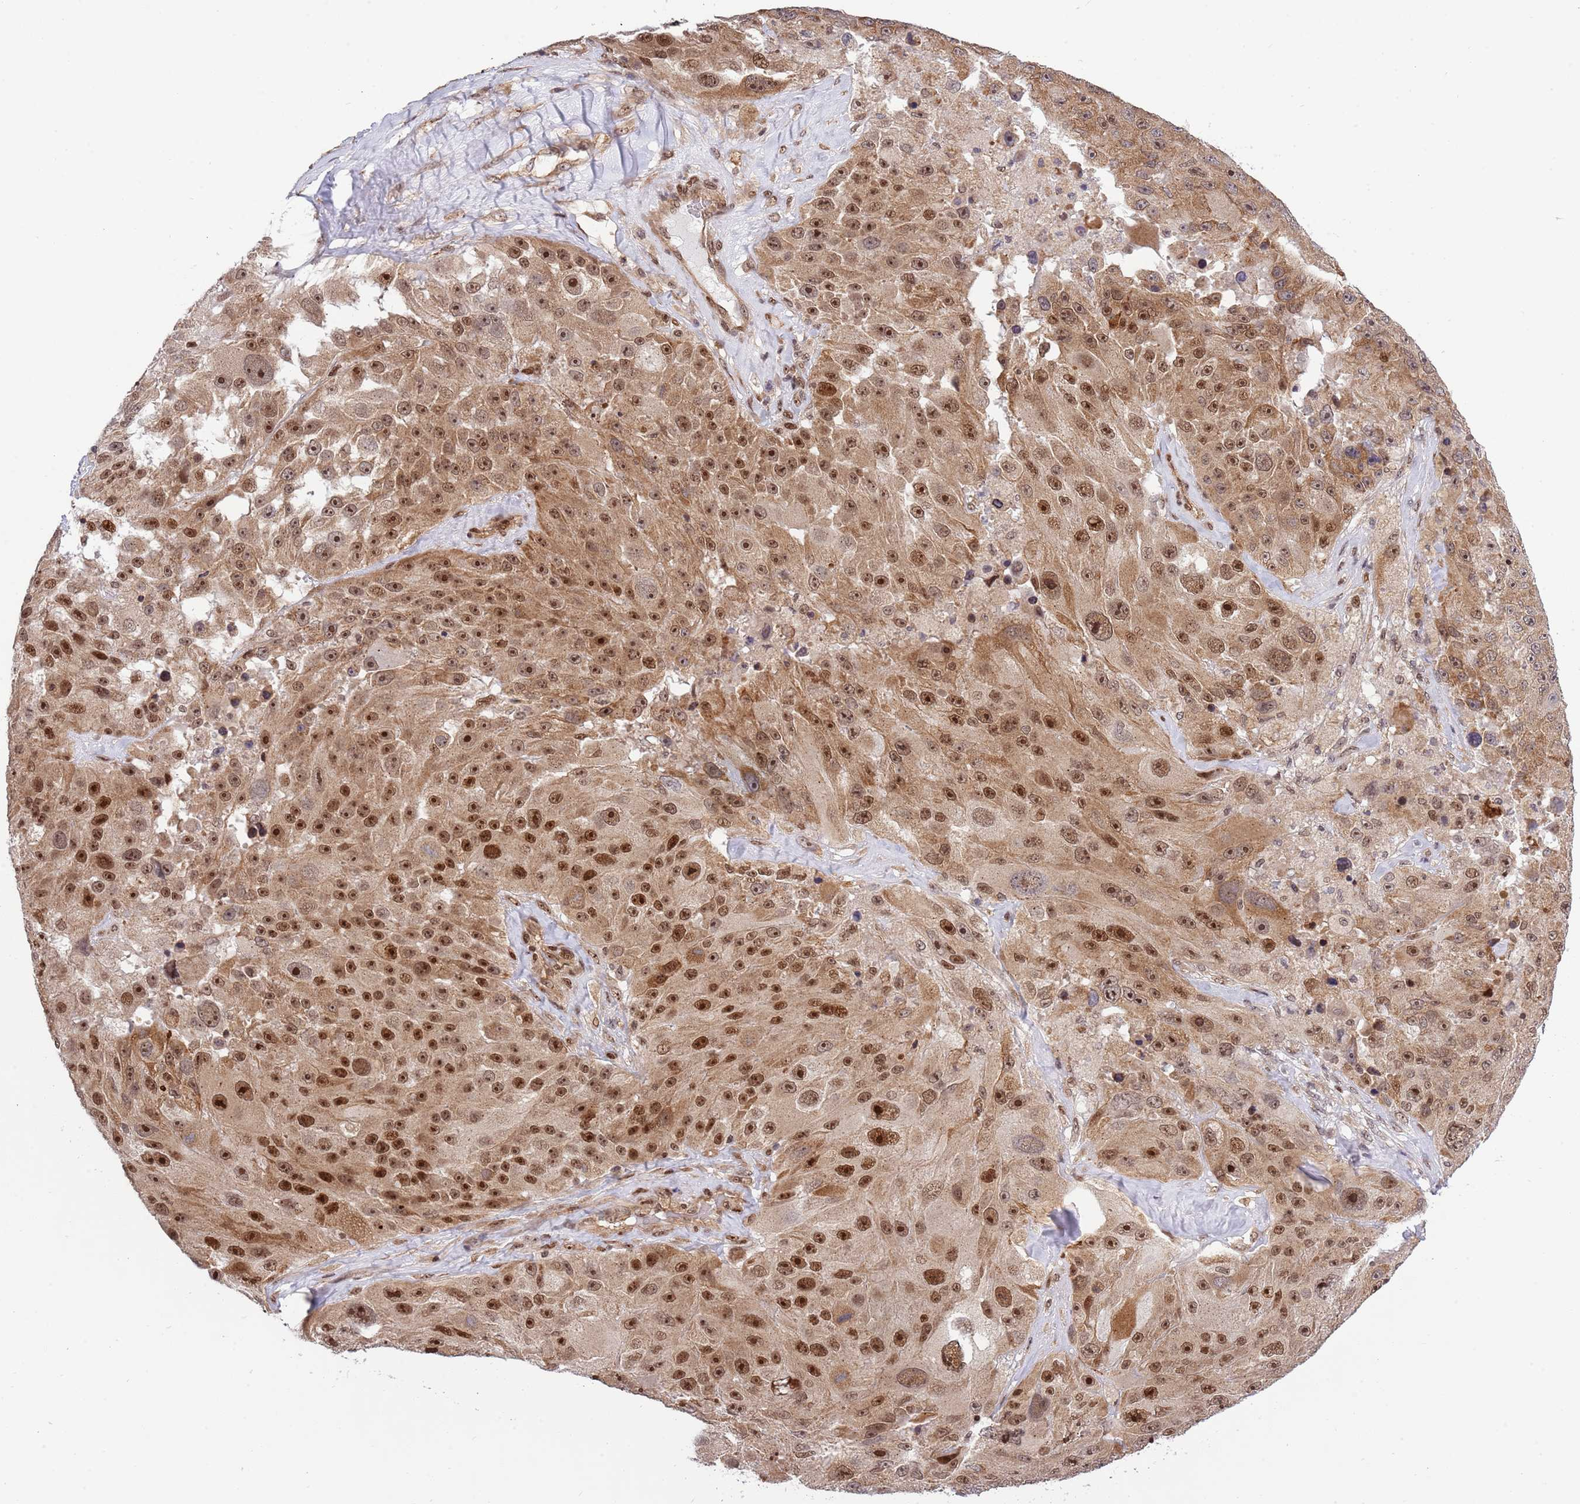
{"staining": {"intensity": "strong", "quantity": ">75%", "location": "cytoplasmic/membranous,nuclear"}, "tissue": "melanoma", "cell_type": "Tumor cells", "image_type": "cancer", "snomed": [{"axis": "morphology", "description": "Malignant melanoma, Metastatic site"}, {"axis": "topography", "description": "Lymph node"}], "caption": "Malignant melanoma (metastatic site) stained for a protein exhibits strong cytoplasmic/membranous and nuclear positivity in tumor cells. Using DAB (brown) and hematoxylin (blue) stains, captured at high magnification using brightfield microscopy.", "gene": "TBX10", "patient": {"sex": "male", "age": 62}}